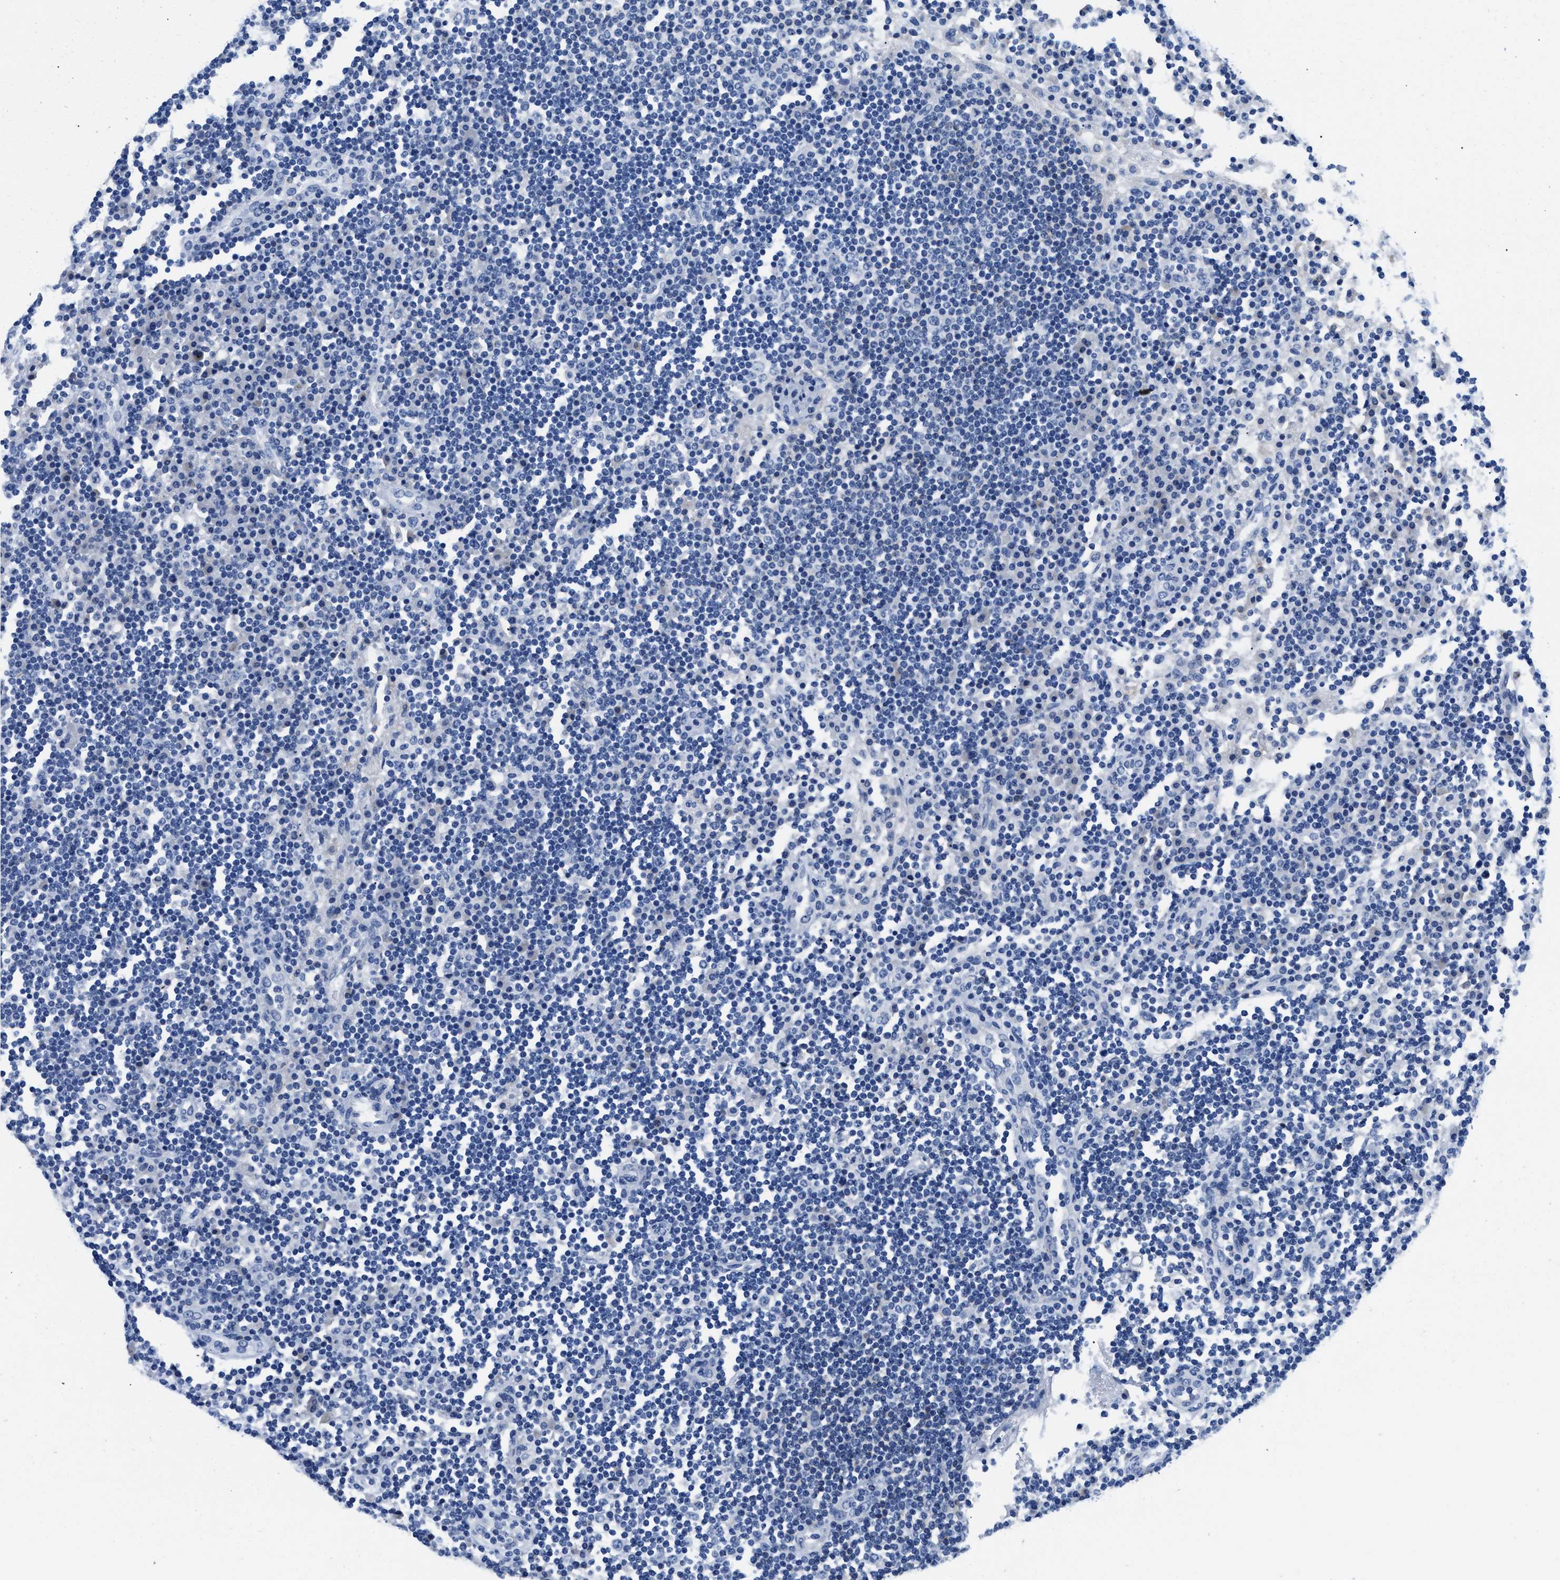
{"staining": {"intensity": "negative", "quantity": "none", "location": "none"}, "tissue": "lymph node", "cell_type": "Germinal center cells", "image_type": "normal", "snomed": [{"axis": "morphology", "description": "Normal tissue, NOS"}, {"axis": "topography", "description": "Lymph node"}], "caption": "Immunohistochemistry micrograph of unremarkable human lymph node stained for a protein (brown), which displays no positivity in germinal center cells.", "gene": "SLFN13", "patient": {"sex": "female", "age": 53}}